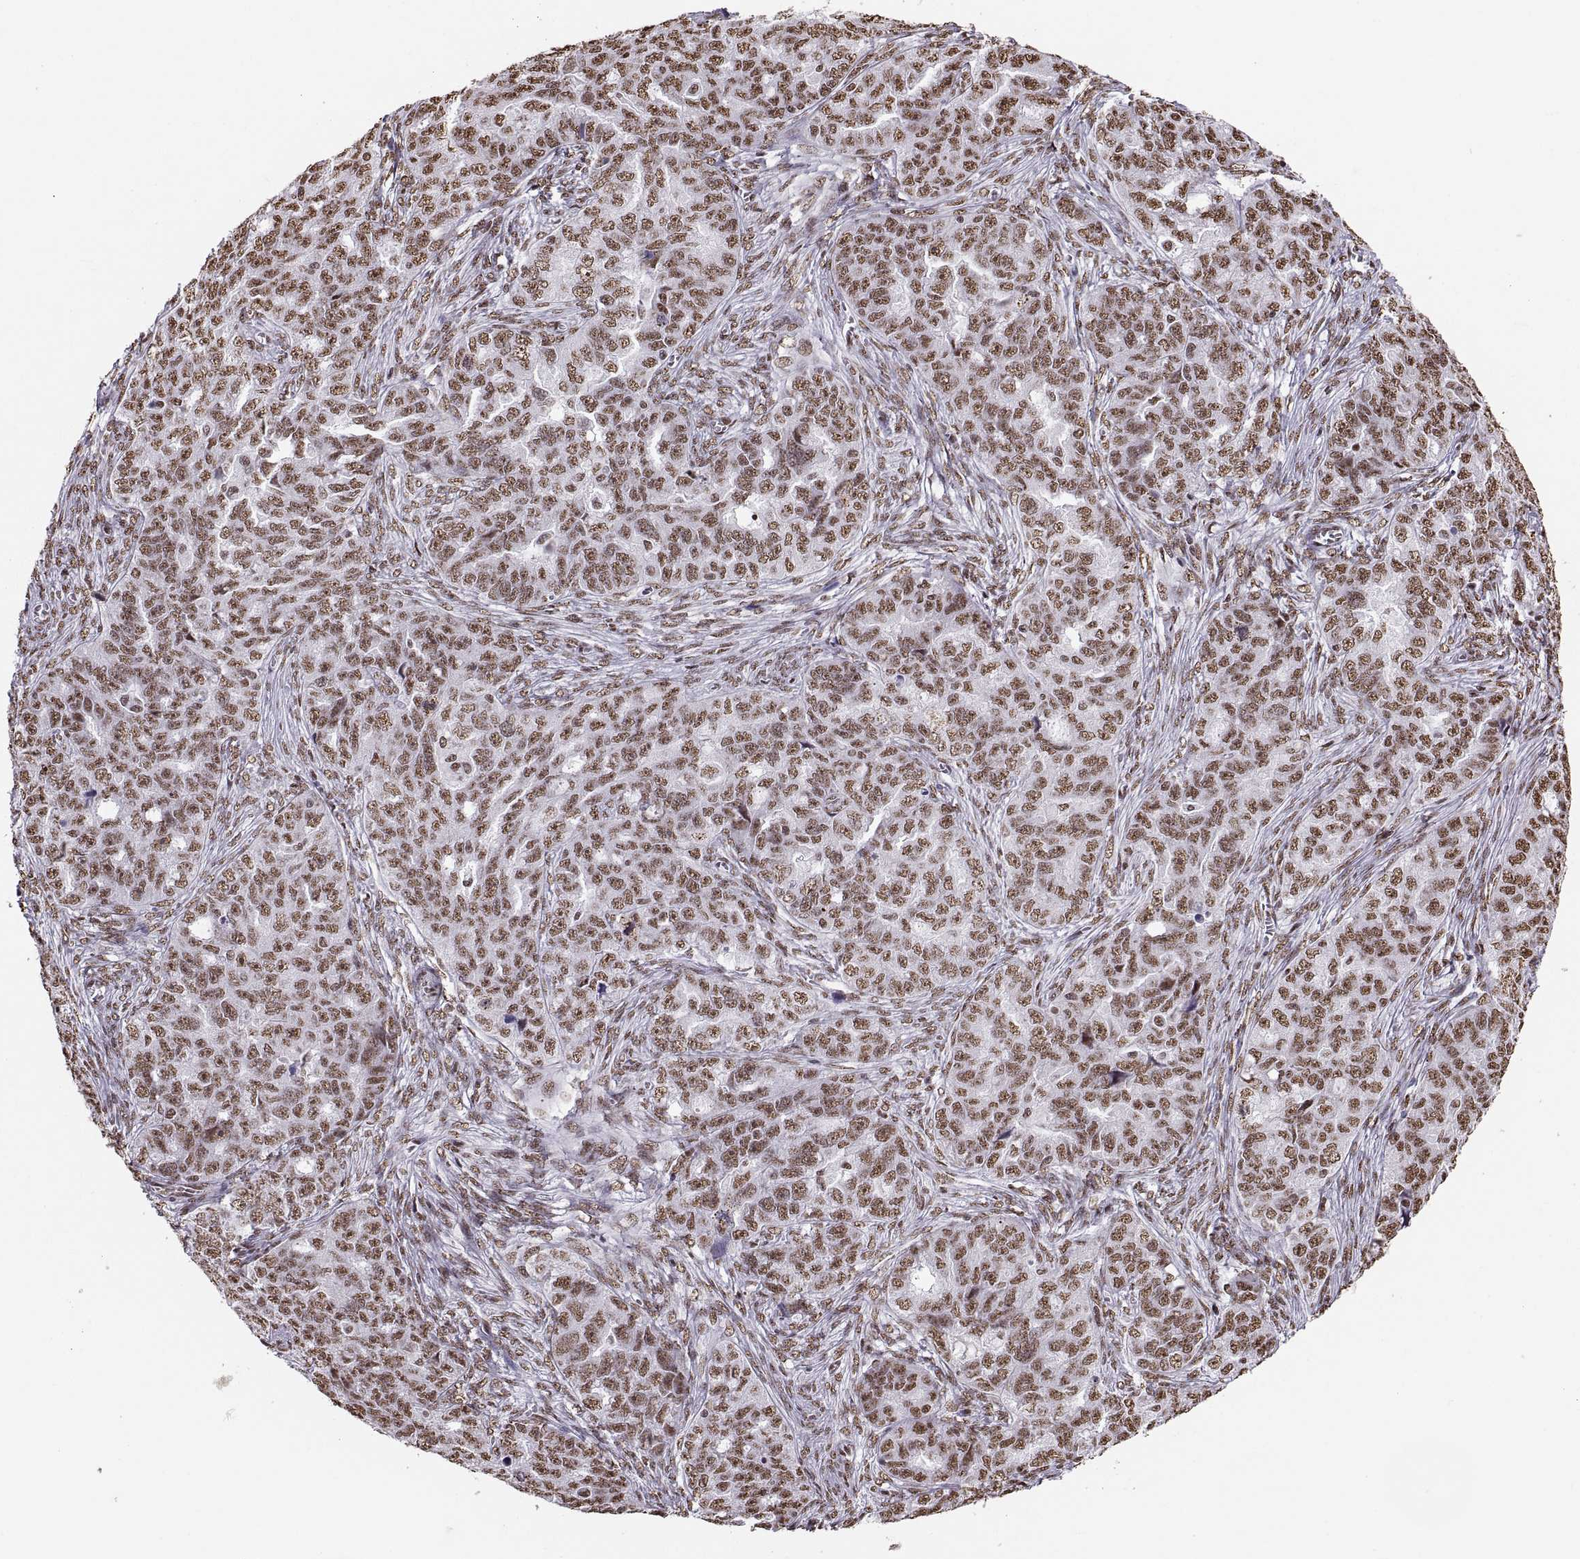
{"staining": {"intensity": "moderate", "quantity": ">75%", "location": "nuclear"}, "tissue": "ovarian cancer", "cell_type": "Tumor cells", "image_type": "cancer", "snomed": [{"axis": "morphology", "description": "Cystadenocarcinoma, serous, NOS"}, {"axis": "topography", "description": "Ovary"}], "caption": "A brown stain highlights moderate nuclear positivity of a protein in human serous cystadenocarcinoma (ovarian) tumor cells.", "gene": "SNAI1", "patient": {"sex": "female", "age": 51}}